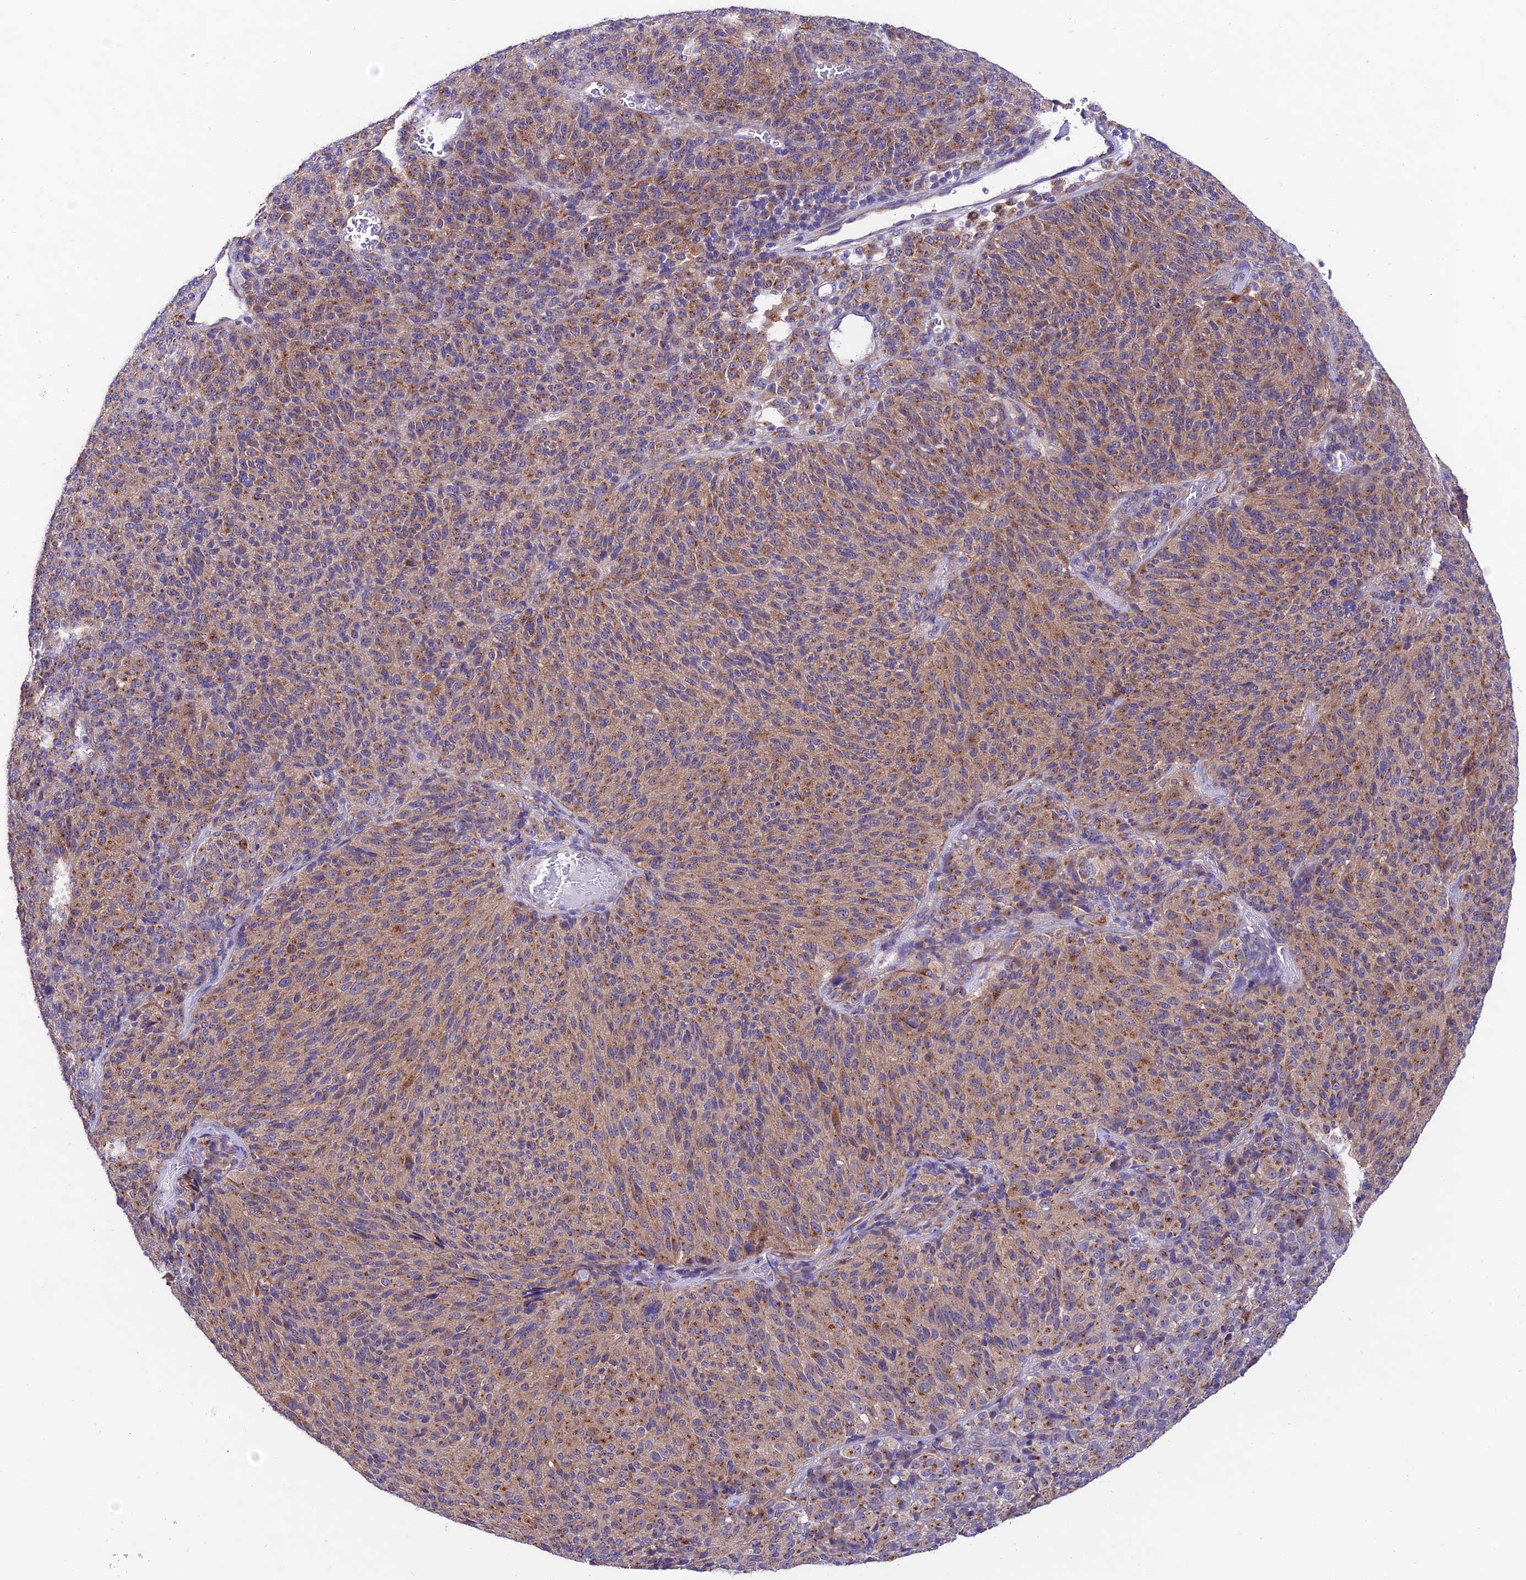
{"staining": {"intensity": "moderate", "quantity": ">75%", "location": "cytoplasmic/membranous"}, "tissue": "melanoma", "cell_type": "Tumor cells", "image_type": "cancer", "snomed": [{"axis": "morphology", "description": "Malignant melanoma, Metastatic site"}, {"axis": "topography", "description": "Brain"}], "caption": "Malignant melanoma (metastatic site) stained for a protein (brown) reveals moderate cytoplasmic/membranous positive positivity in approximately >75% of tumor cells.", "gene": "LACTB2", "patient": {"sex": "female", "age": 56}}